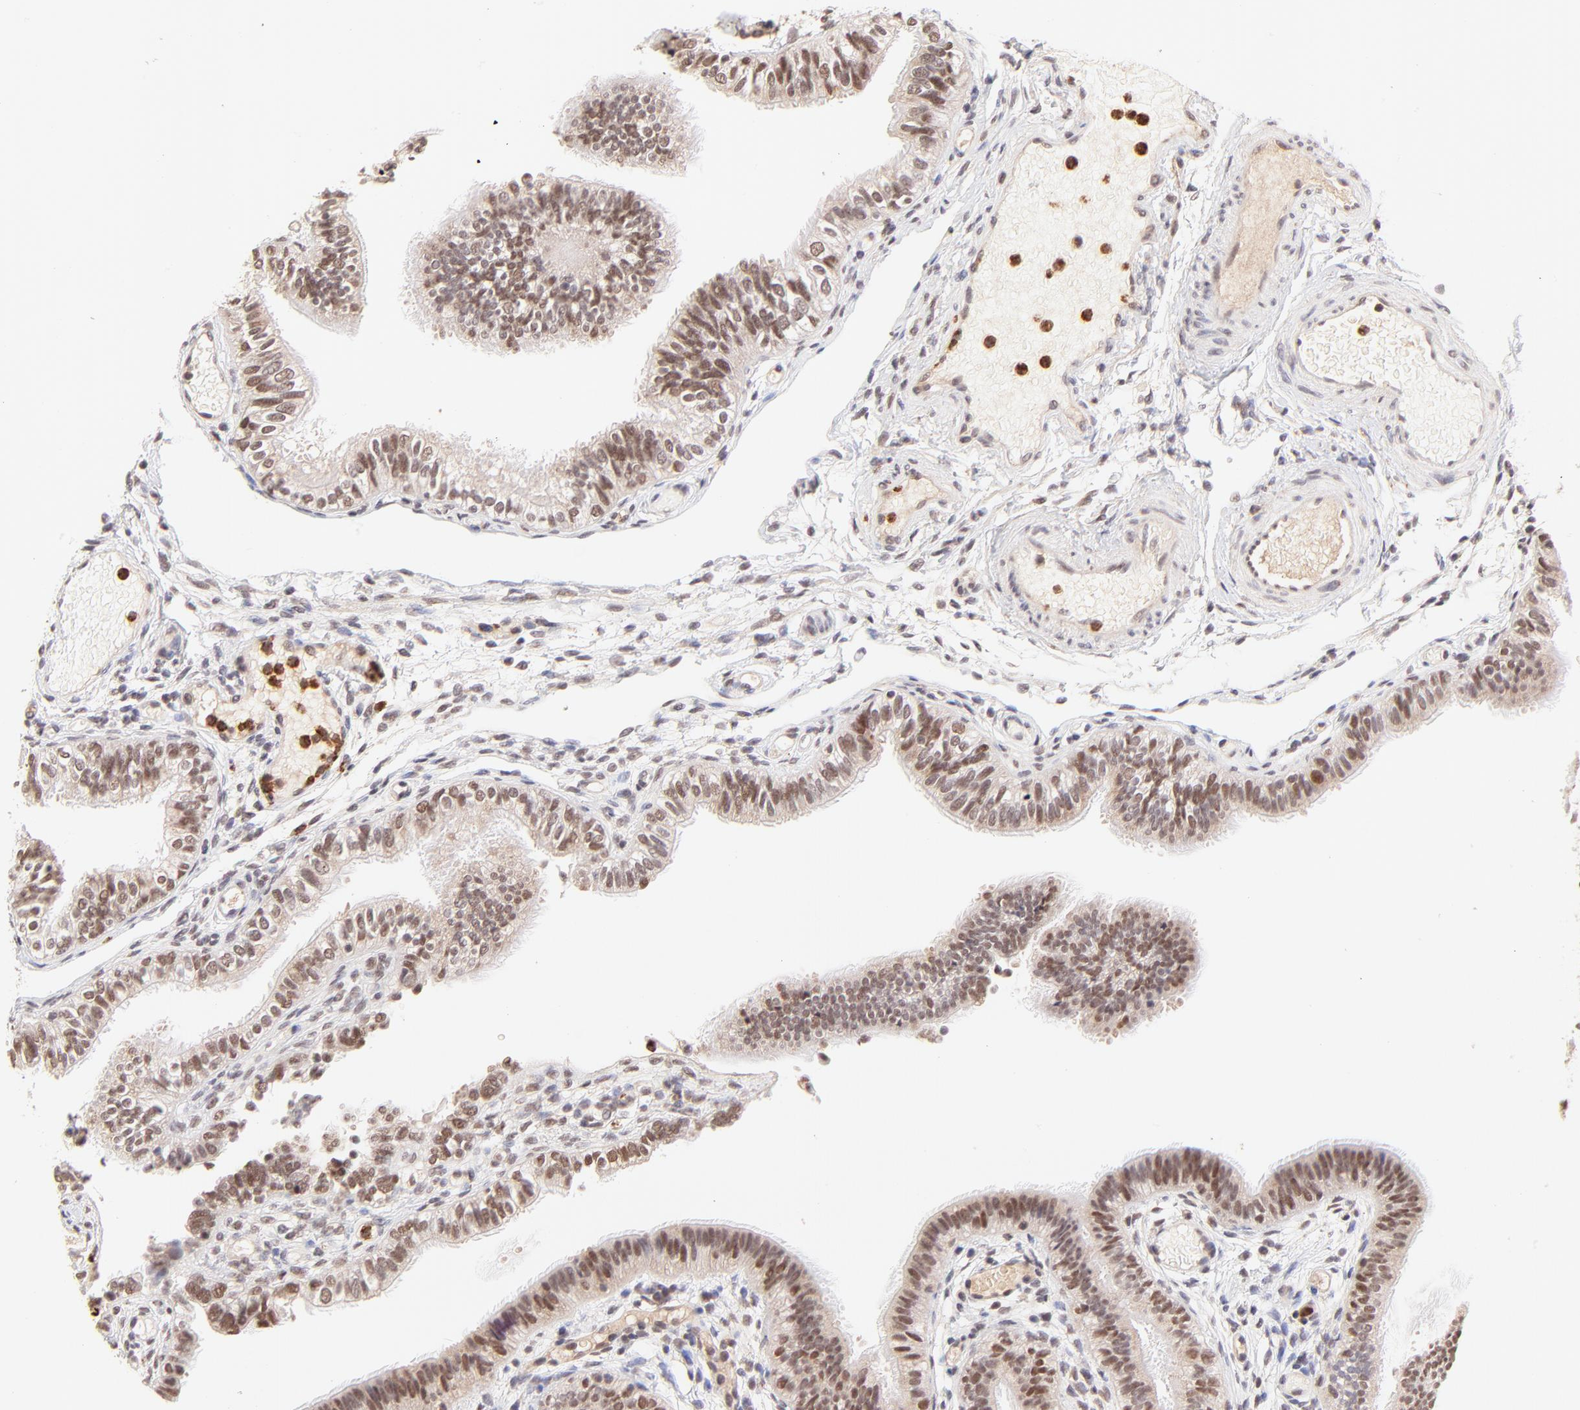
{"staining": {"intensity": "moderate", "quantity": ">75%", "location": "nuclear"}, "tissue": "fallopian tube", "cell_type": "Glandular cells", "image_type": "normal", "snomed": [{"axis": "morphology", "description": "Normal tissue, NOS"}, {"axis": "morphology", "description": "Dermoid, NOS"}, {"axis": "topography", "description": "Fallopian tube"}], "caption": "A brown stain labels moderate nuclear staining of a protein in glandular cells of normal human fallopian tube. The staining was performed using DAB, with brown indicating positive protein expression. Nuclei are stained blue with hematoxylin.", "gene": "MED12", "patient": {"sex": "female", "age": 33}}